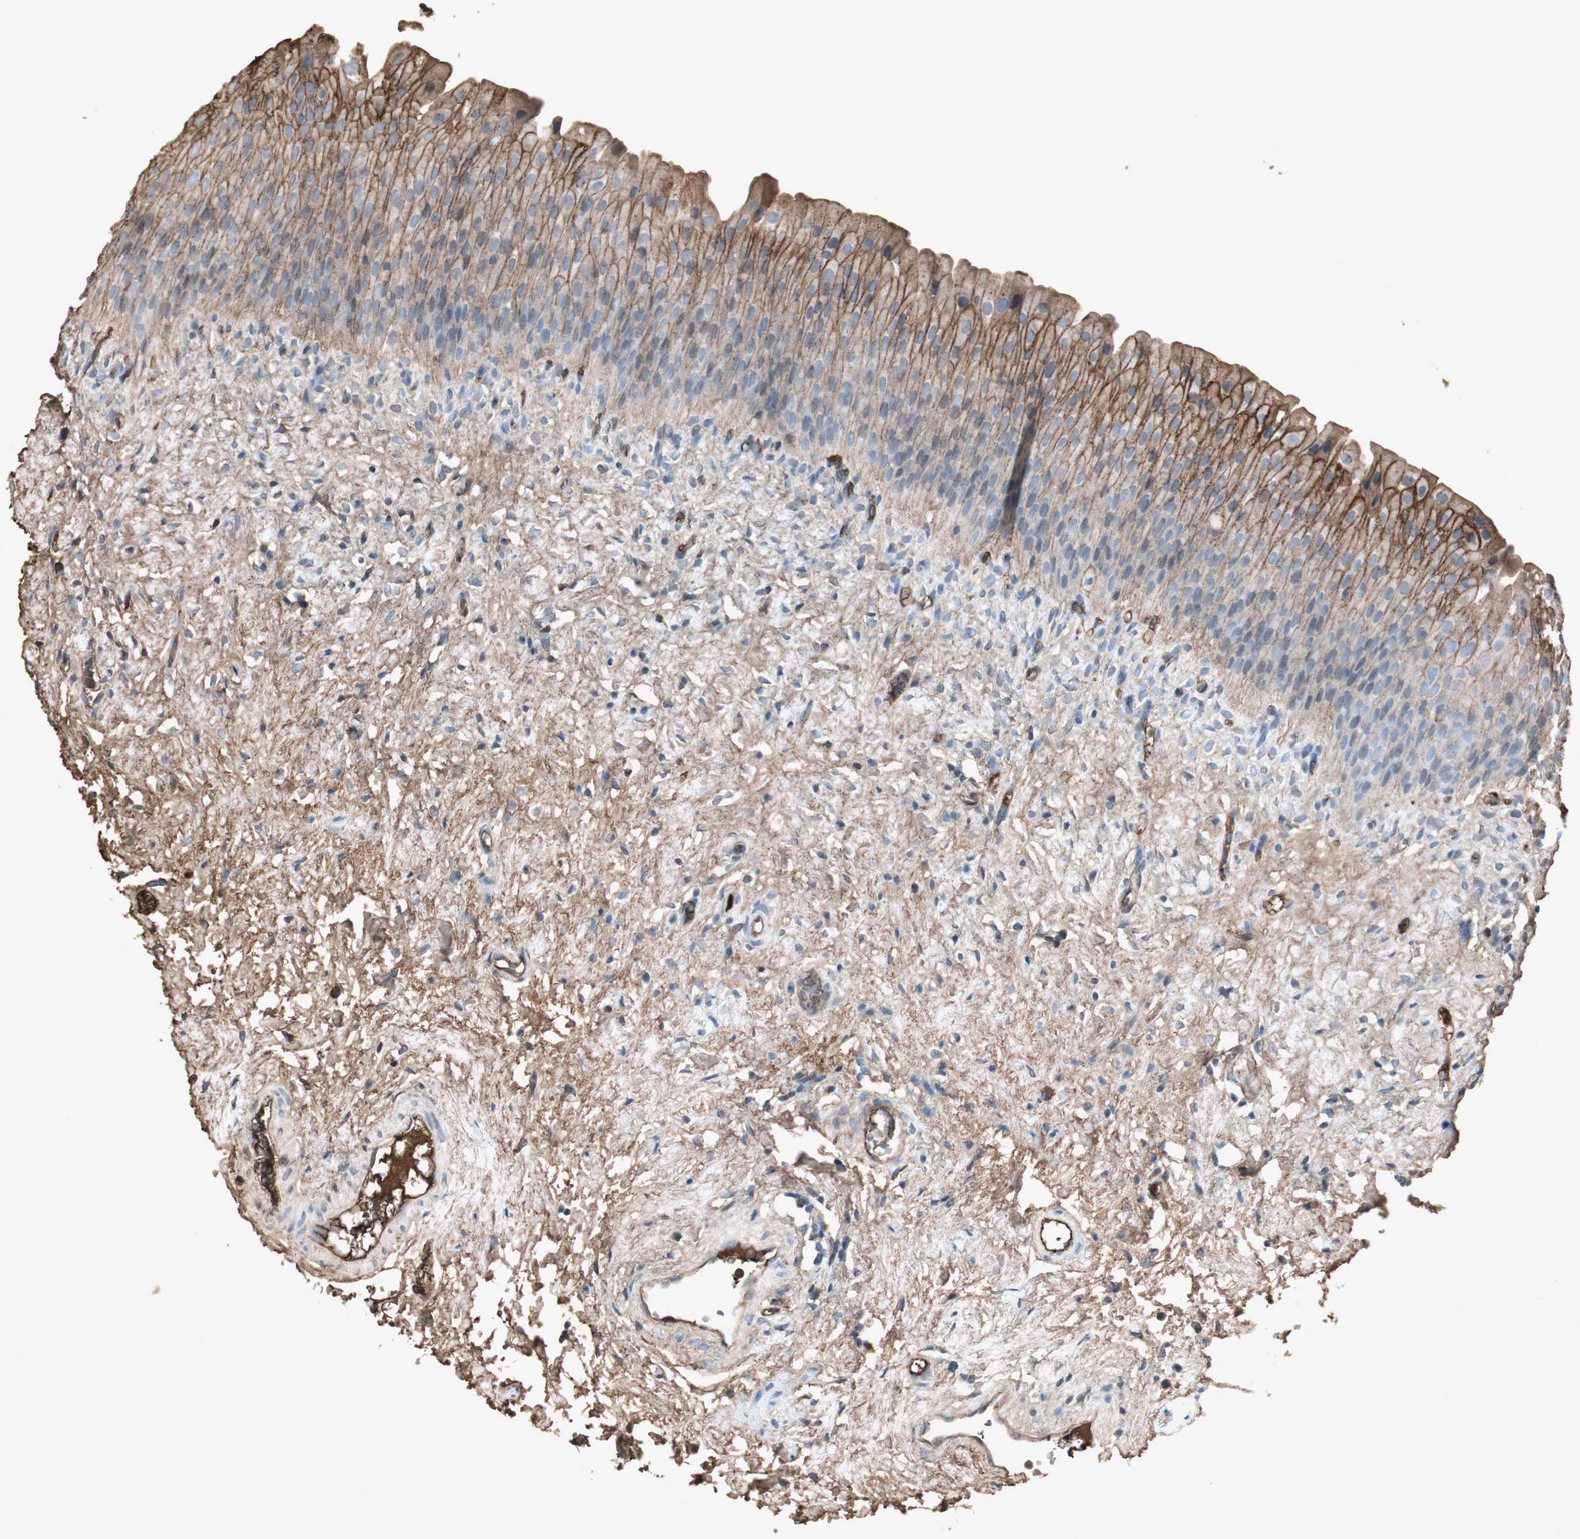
{"staining": {"intensity": "moderate", "quantity": ">75%", "location": "cytoplasmic/membranous"}, "tissue": "urinary bladder", "cell_type": "Urothelial cells", "image_type": "normal", "snomed": [{"axis": "morphology", "description": "Normal tissue, NOS"}, {"axis": "morphology", "description": "Urothelial carcinoma, High grade"}, {"axis": "topography", "description": "Urinary bladder"}], "caption": "About >75% of urothelial cells in normal urinary bladder demonstrate moderate cytoplasmic/membranous protein expression as visualized by brown immunohistochemical staining.", "gene": "MMP14", "patient": {"sex": "male", "age": 46}}